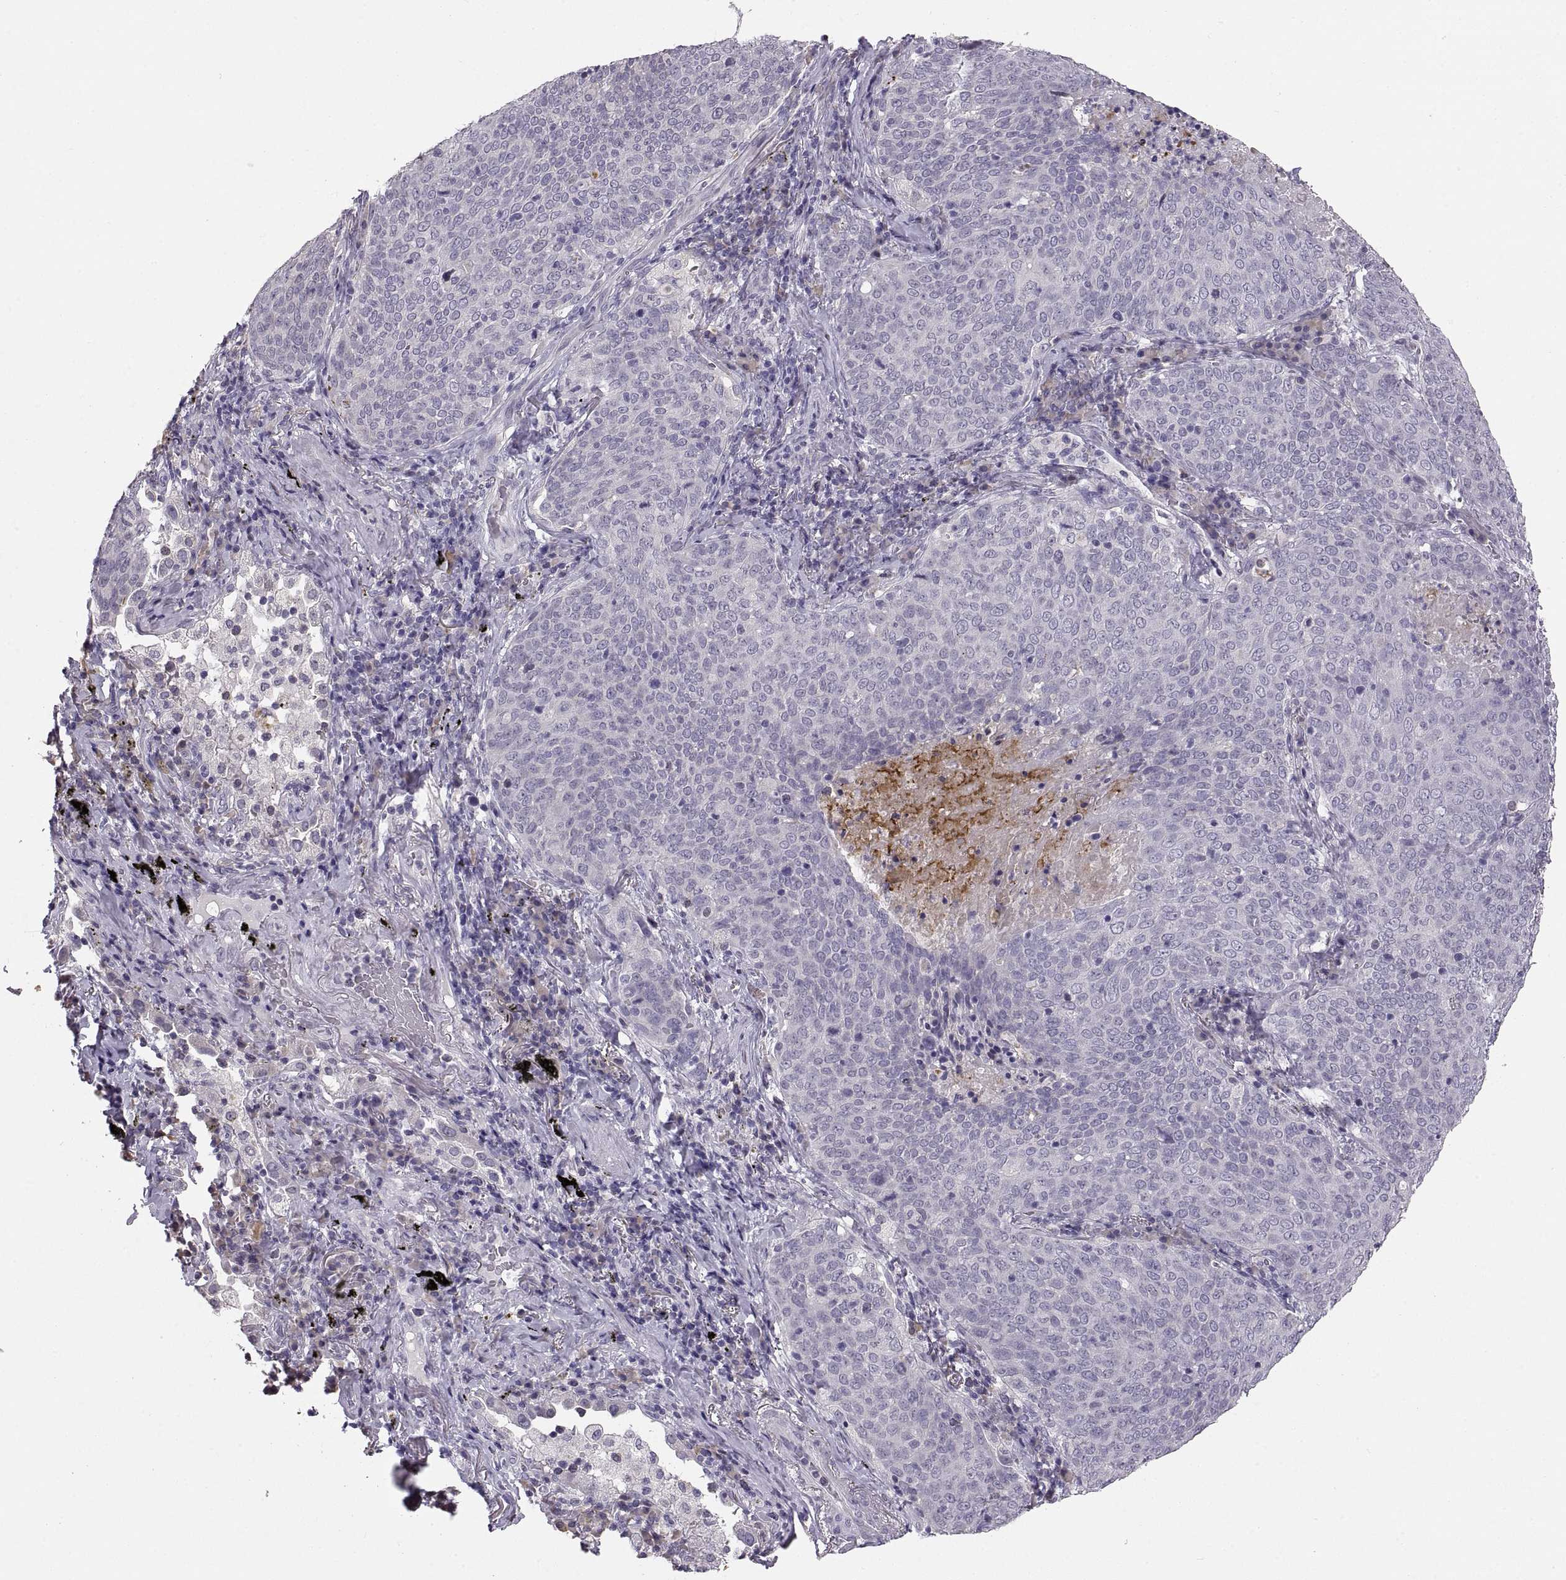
{"staining": {"intensity": "negative", "quantity": "none", "location": "none"}, "tissue": "lung cancer", "cell_type": "Tumor cells", "image_type": "cancer", "snomed": [{"axis": "morphology", "description": "Squamous cell carcinoma, NOS"}, {"axis": "topography", "description": "Lung"}], "caption": "This is a histopathology image of immunohistochemistry (IHC) staining of squamous cell carcinoma (lung), which shows no staining in tumor cells.", "gene": "MAGEB18", "patient": {"sex": "male", "age": 82}}